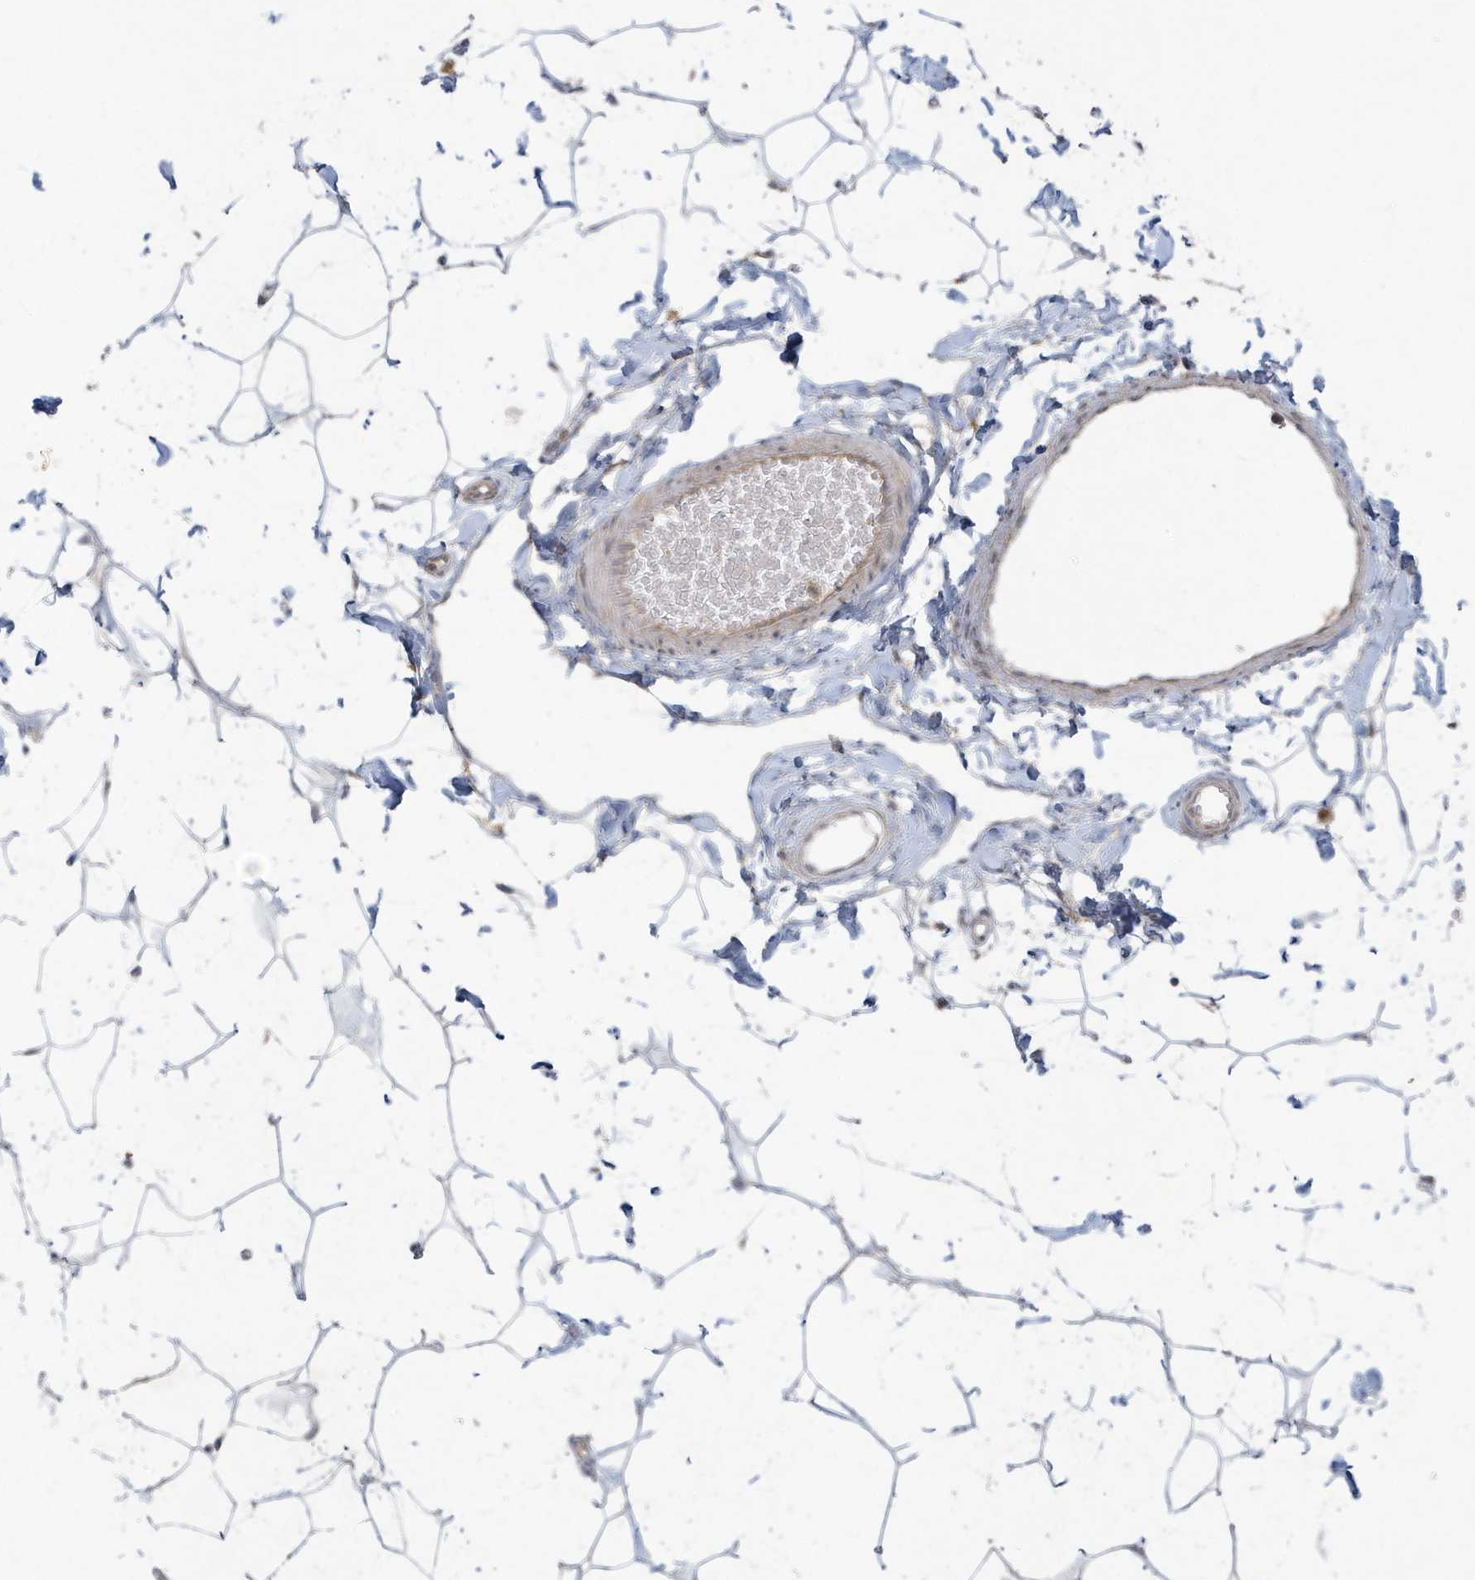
{"staining": {"intensity": "negative", "quantity": "none", "location": "none"}, "tissue": "breast", "cell_type": "Adipocytes", "image_type": "normal", "snomed": [{"axis": "morphology", "description": "Normal tissue, NOS"}, {"axis": "topography", "description": "Breast"}], "caption": "Immunohistochemistry histopathology image of unremarkable breast: breast stained with DAB (3,3'-diaminobenzidine) displays no significant protein staining in adipocytes.", "gene": "C1RL", "patient": {"sex": "female", "age": 26}}